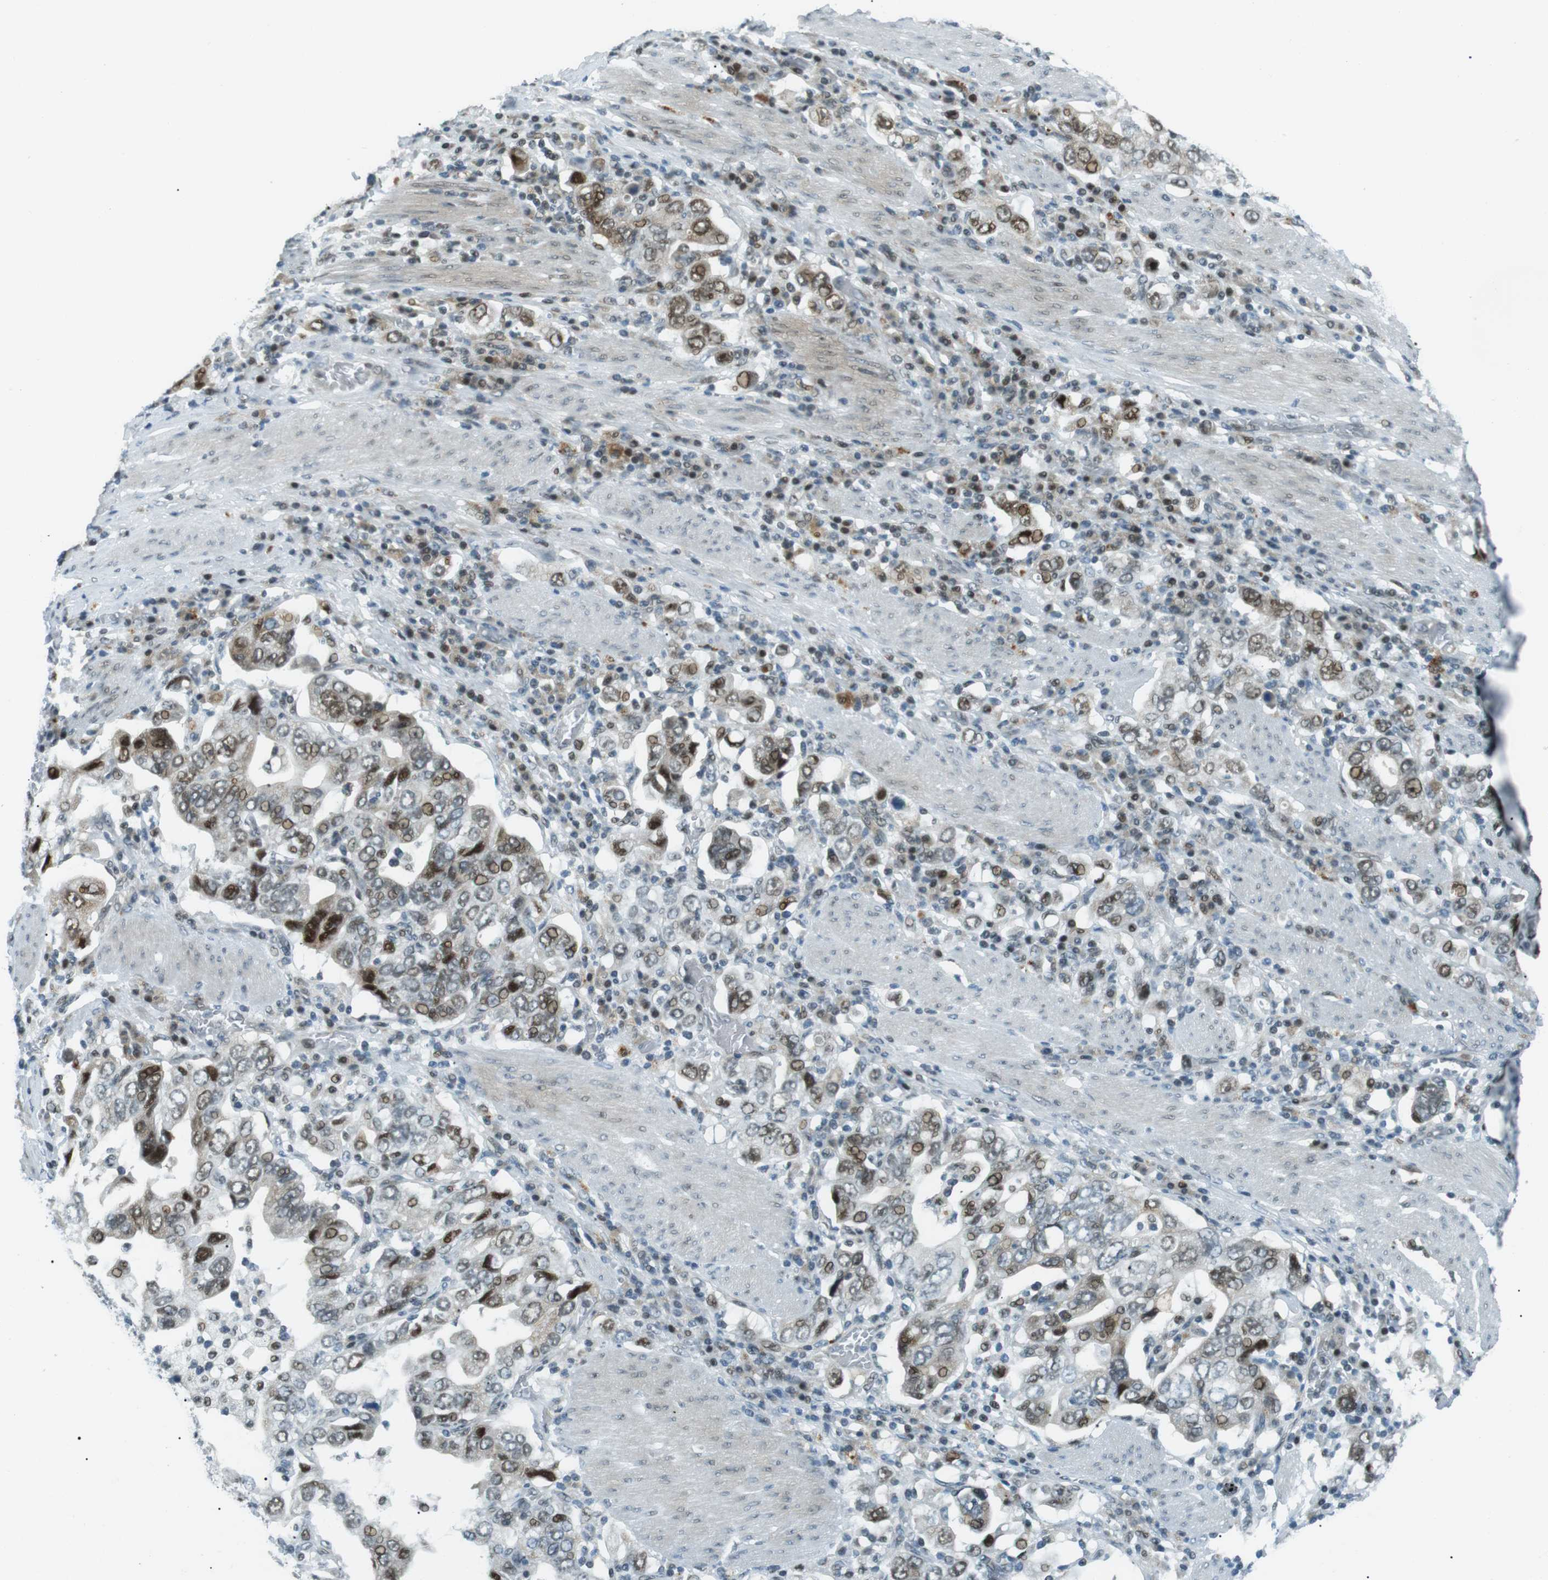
{"staining": {"intensity": "moderate", "quantity": "<25%", "location": "cytoplasmic/membranous,nuclear"}, "tissue": "stomach cancer", "cell_type": "Tumor cells", "image_type": "cancer", "snomed": [{"axis": "morphology", "description": "Adenocarcinoma, NOS"}, {"axis": "topography", "description": "Stomach, upper"}], "caption": "Tumor cells show low levels of moderate cytoplasmic/membranous and nuclear expression in approximately <25% of cells in stomach adenocarcinoma.", "gene": "PJA1", "patient": {"sex": "male", "age": 62}}